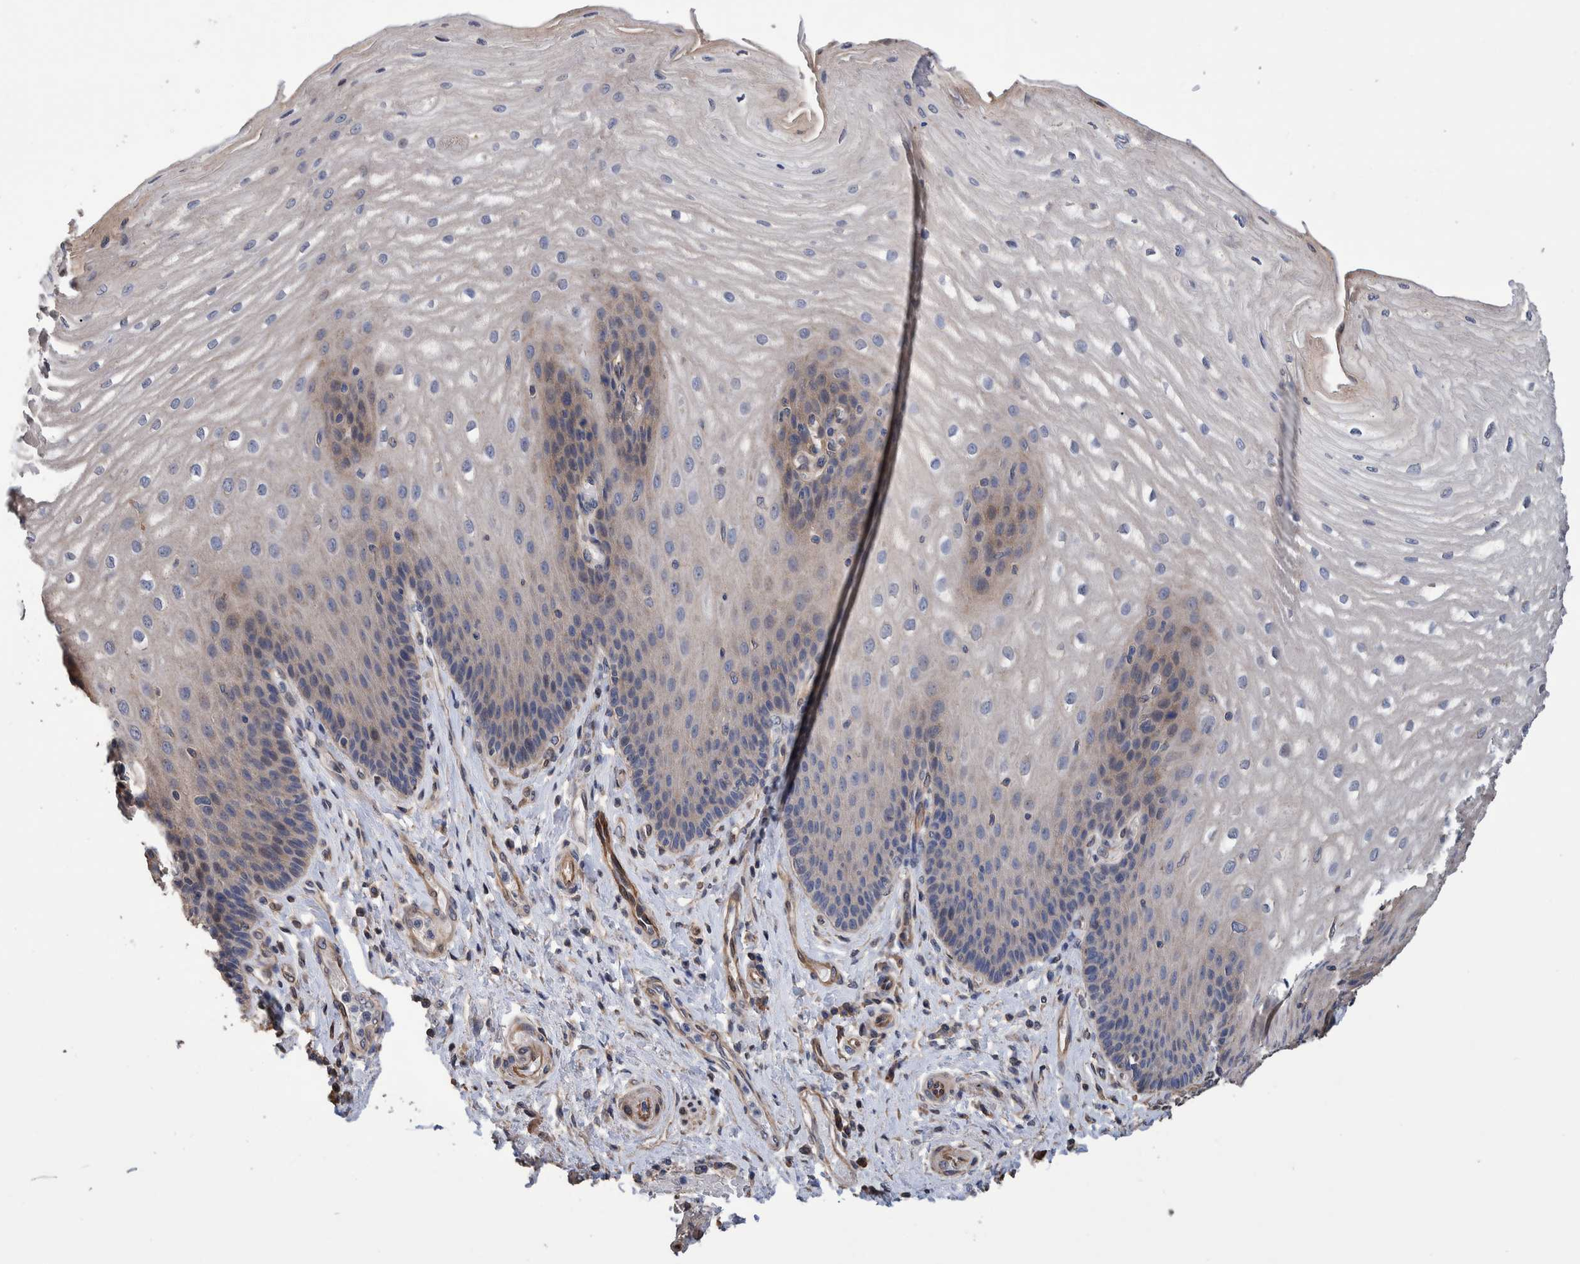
{"staining": {"intensity": "weak", "quantity": "<25%", "location": "cytoplasmic/membranous"}, "tissue": "esophagus", "cell_type": "Squamous epithelial cells", "image_type": "normal", "snomed": [{"axis": "morphology", "description": "Normal tissue, NOS"}, {"axis": "topography", "description": "Esophagus"}], "caption": "This is an immunohistochemistry (IHC) image of unremarkable esophagus. There is no expression in squamous epithelial cells.", "gene": "SLC45A4", "patient": {"sex": "male", "age": 54}}